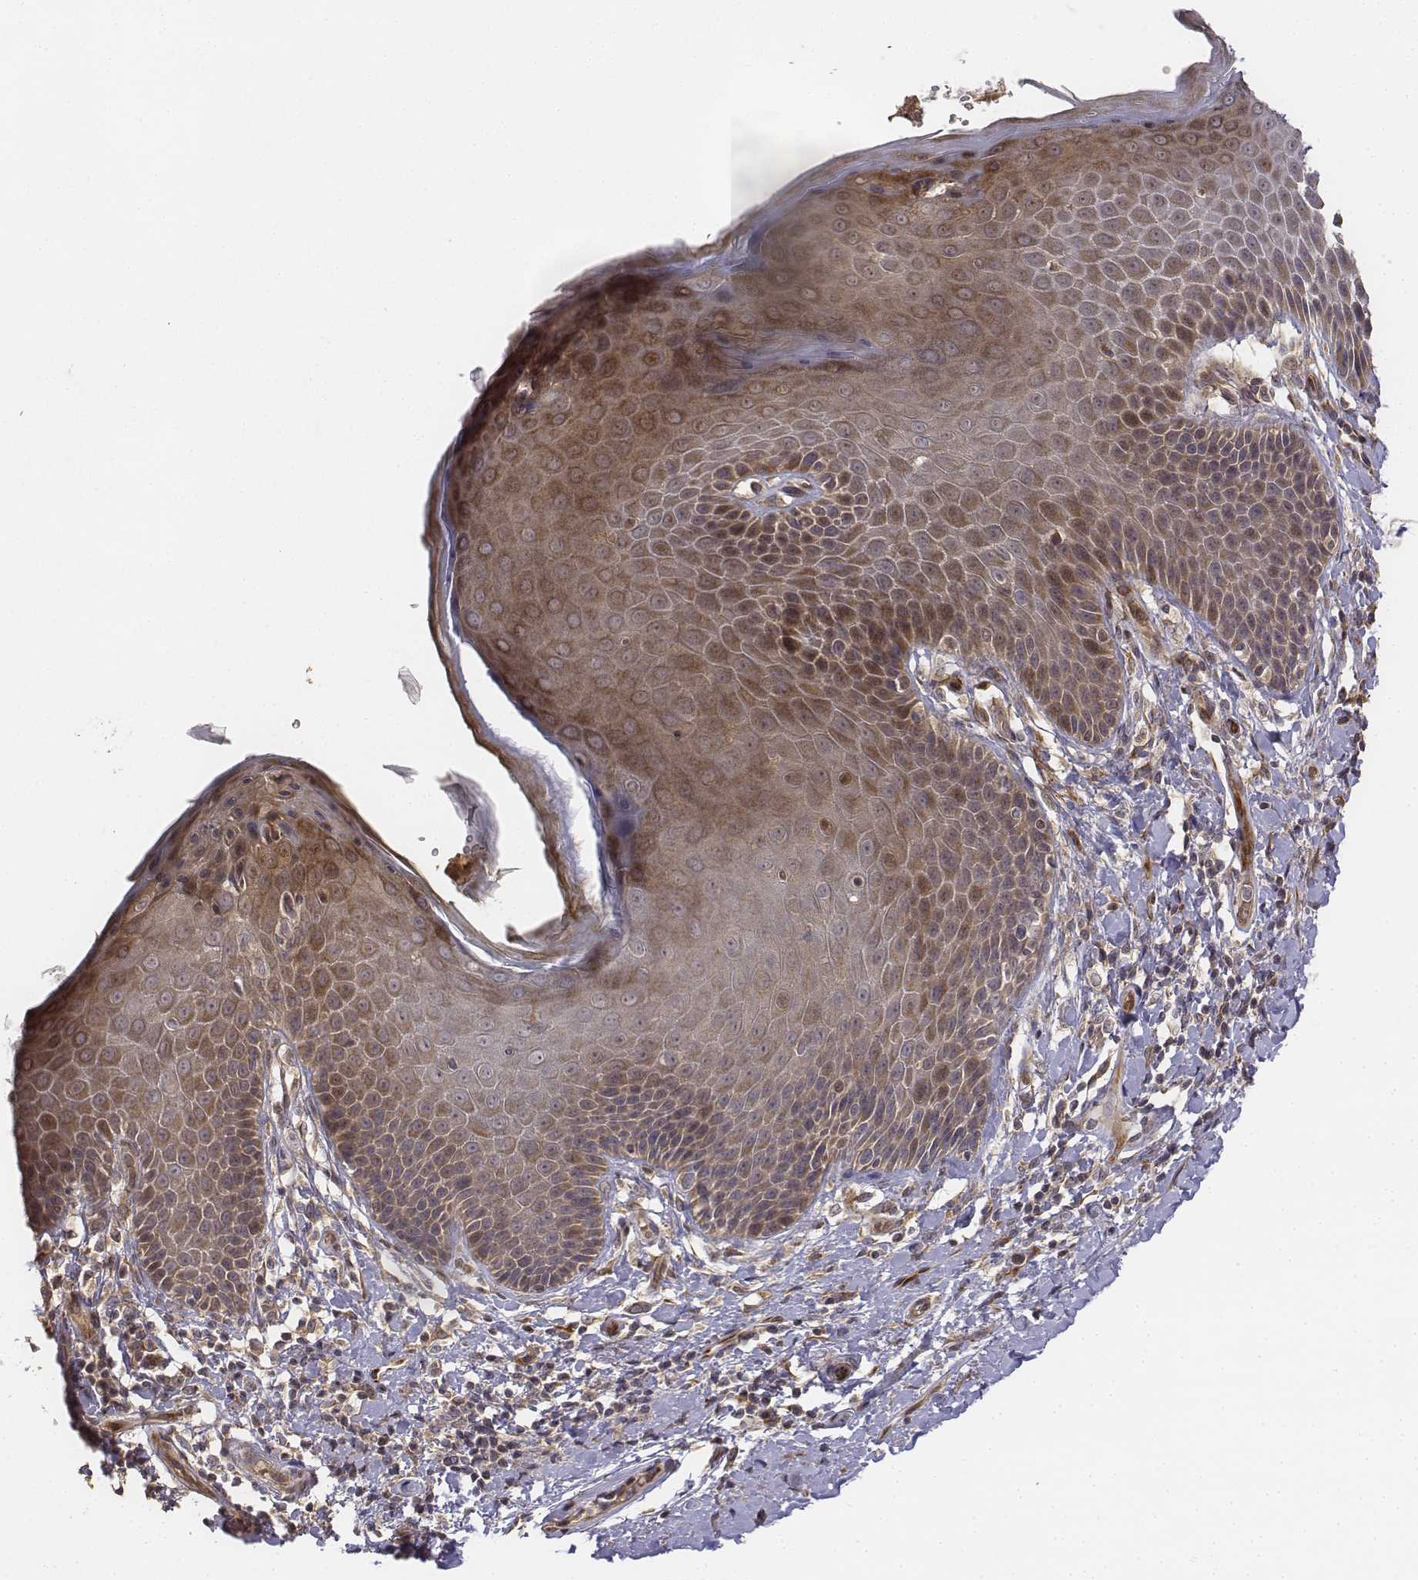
{"staining": {"intensity": "moderate", "quantity": "25%-75%", "location": "cytoplasmic/membranous"}, "tissue": "skin", "cell_type": "Epidermal cells", "image_type": "normal", "snomed": [{"axis": "morphology", "description": "Normal tissue, NOS"}, {"axis": "topography", "description": "Anal"}, {"axis": "topography", "description": "Peripheral nerve tissue"}], "caption": "Protein staining exhibits moderate cytoplasmic/membranous positivity in approximately 25%-75% of epidermal cells in unremarkable skin.", "gene": "FBXO21", "patient": {"sex": "male", "age": 51}}